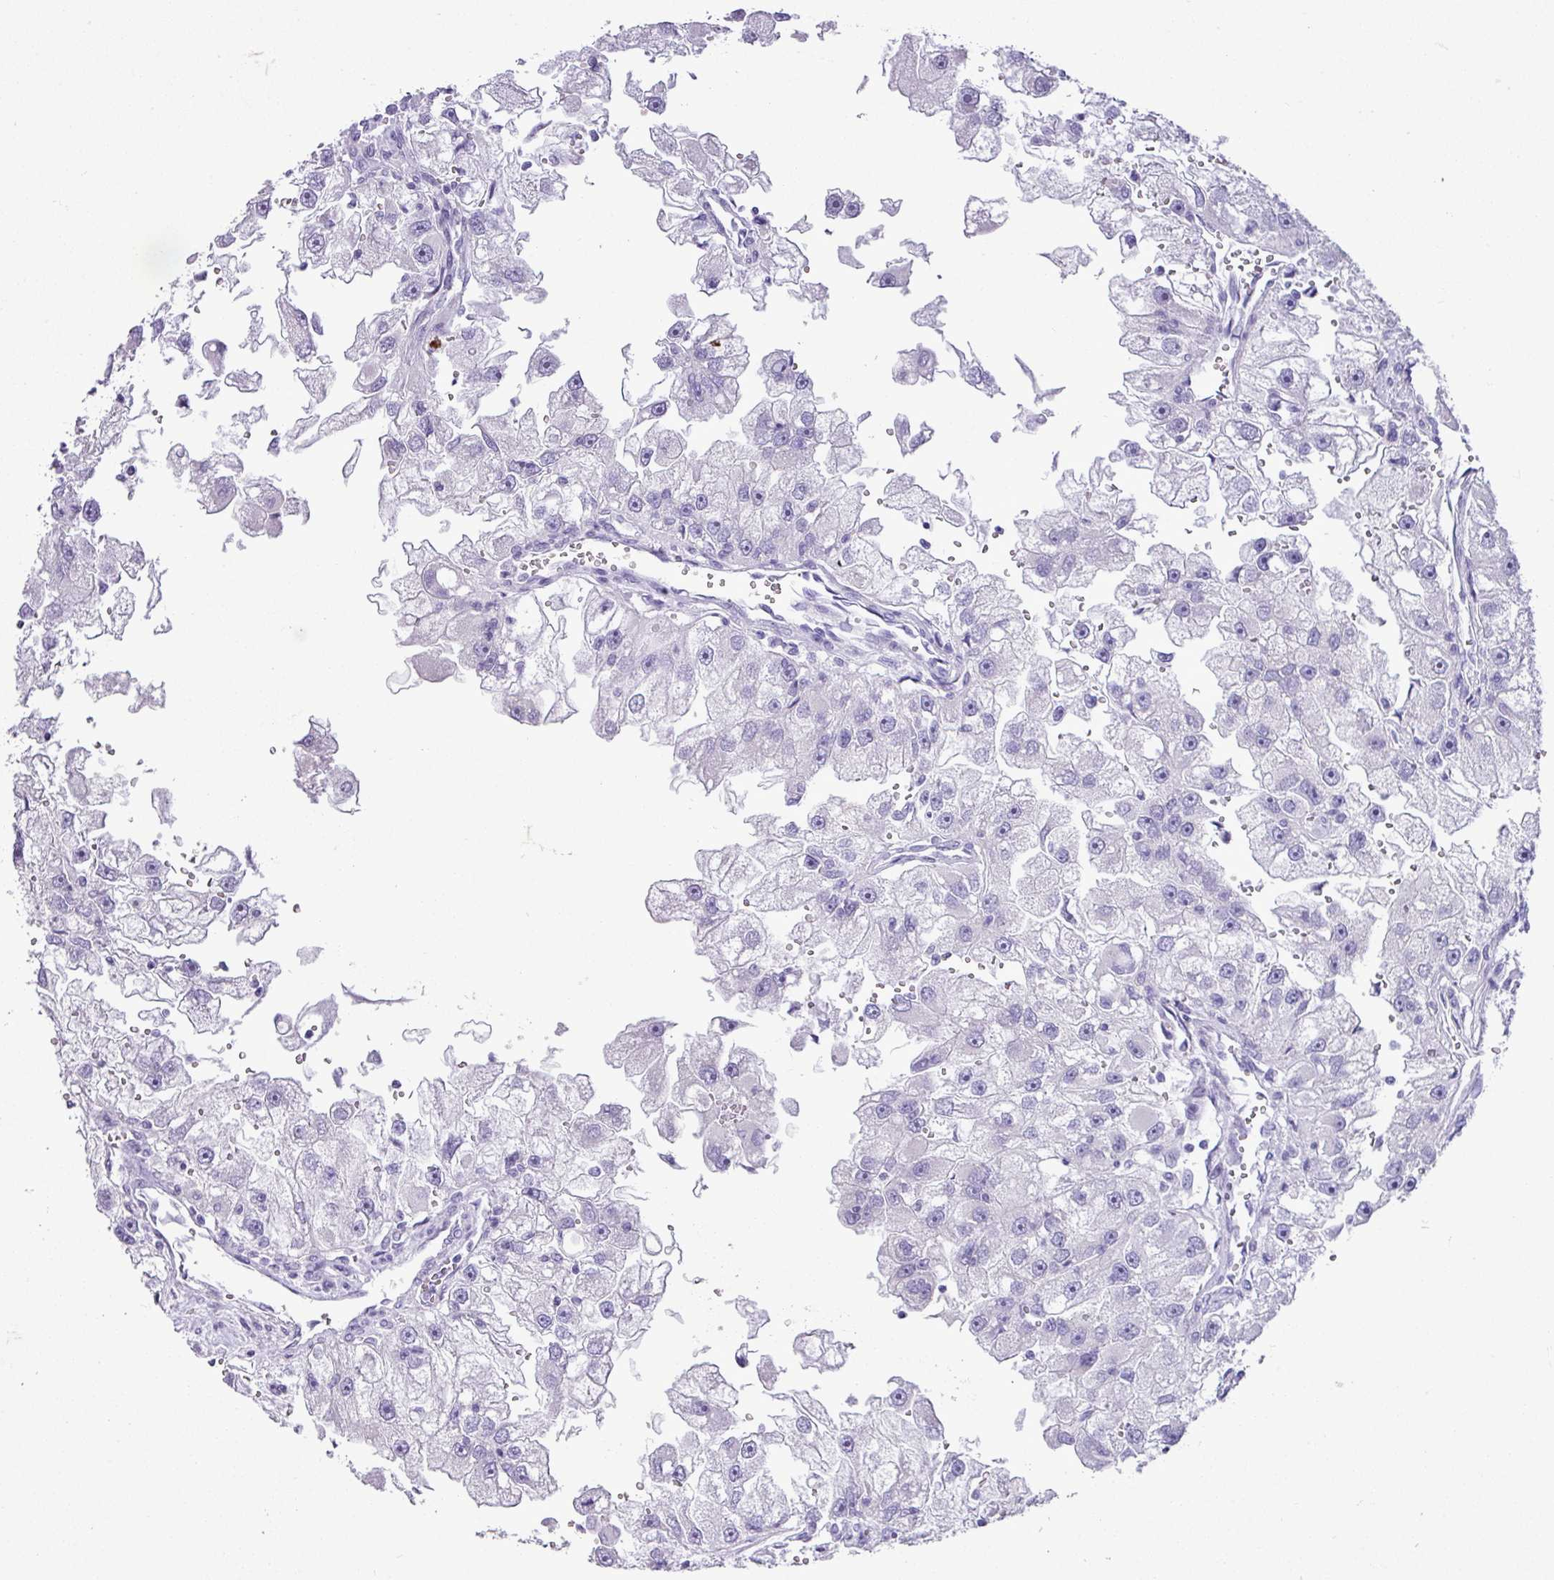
{"staining": {"intensity": "negative", "quantity": "none", "location": "none"}, "tissue": "renal cancer", "cell_type": "Tumor cells", "image_type": "cancer", "snomed": [{"axis": "morphology", "description": "Adenocarcinoma, NOS"}, {"axis": "topography", "description": "Kidney"}], "caption": "This is an immunohistochemistry micrograph of human renal cancer. There is no staining in tumor cells.", "gene": "ZSCAN5A", "patient": {"sex": "male", "age": 63}}